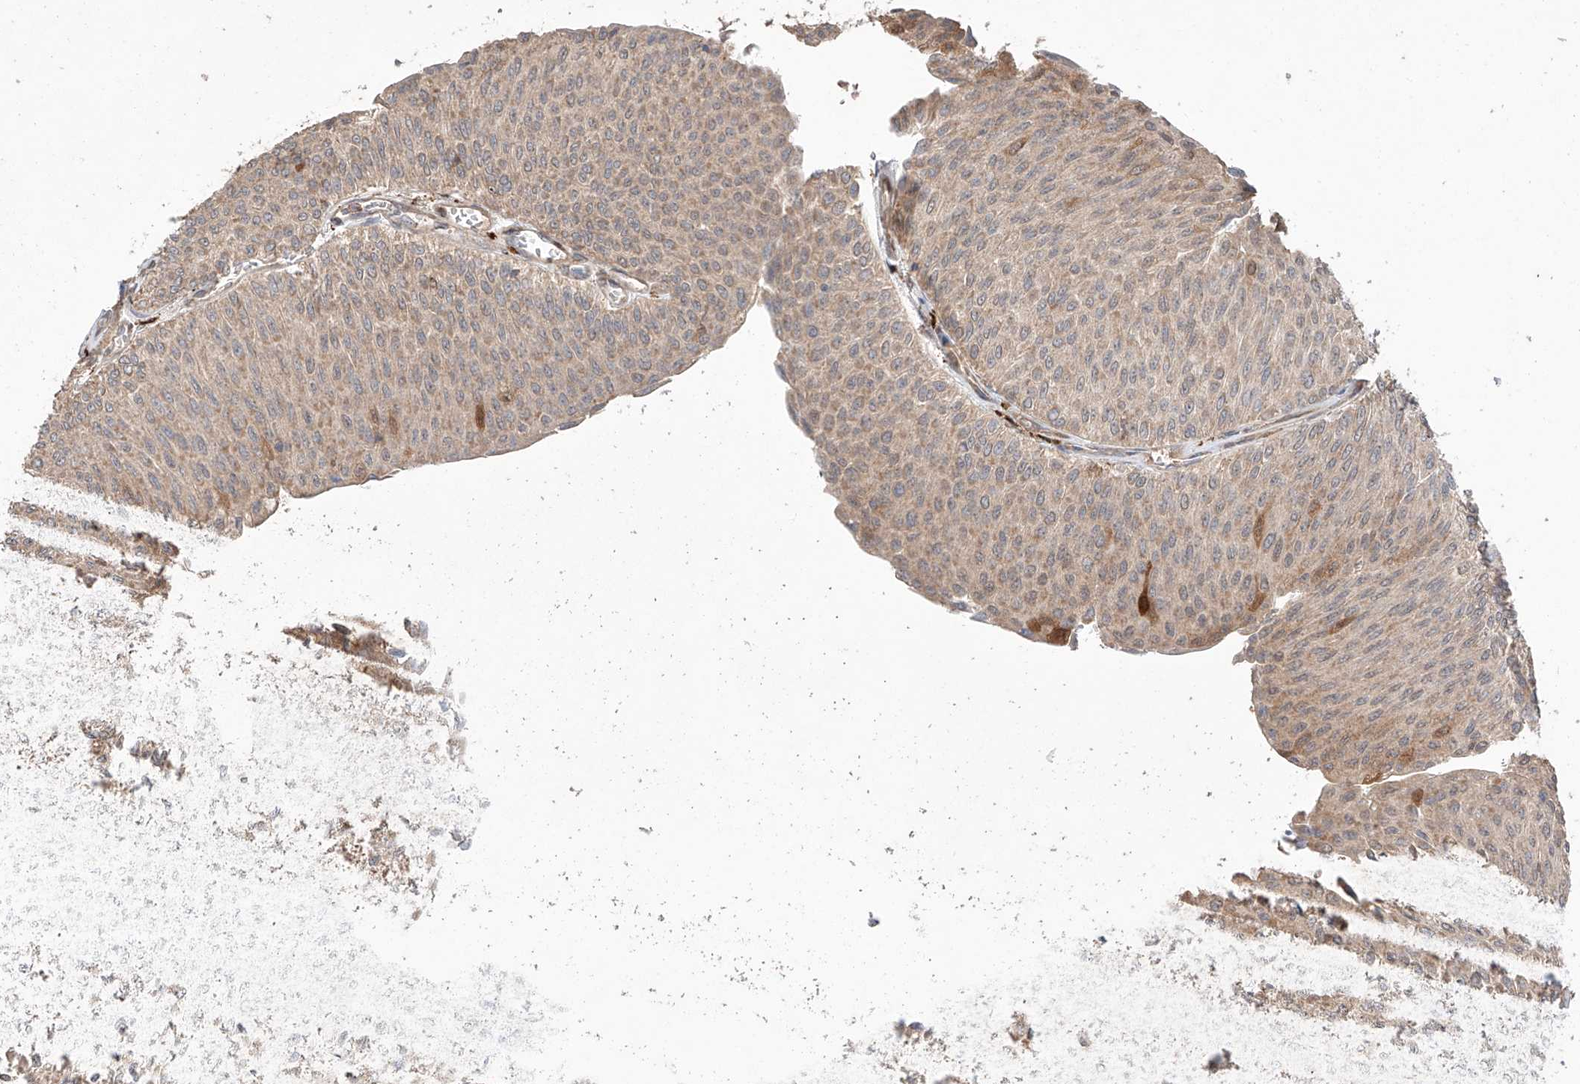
{"staining": {"intensity": "weak", "quantity": "25%-75%", "location": "cytoplasmic/membranous"}, "tissue": "urothelial cancer", "cell_type": "Tumor cells", "image_type": "cancer", "snomed": [{"axis": "morphology", "description": "Urothelial carcinoma, Low grade"}, {"axis": "topography", "description": "Urinary bladder"}], "caption": "Immunohistochemistry photomicrograph of urothelial cancer stained for a protein (brown), which demonstrates low levels of weak cytoplasmic/membranous staining in about 25%-75% of tumor cells.", "gene": "IGSF22", "patient": {"sex": "male", "age": 78}}